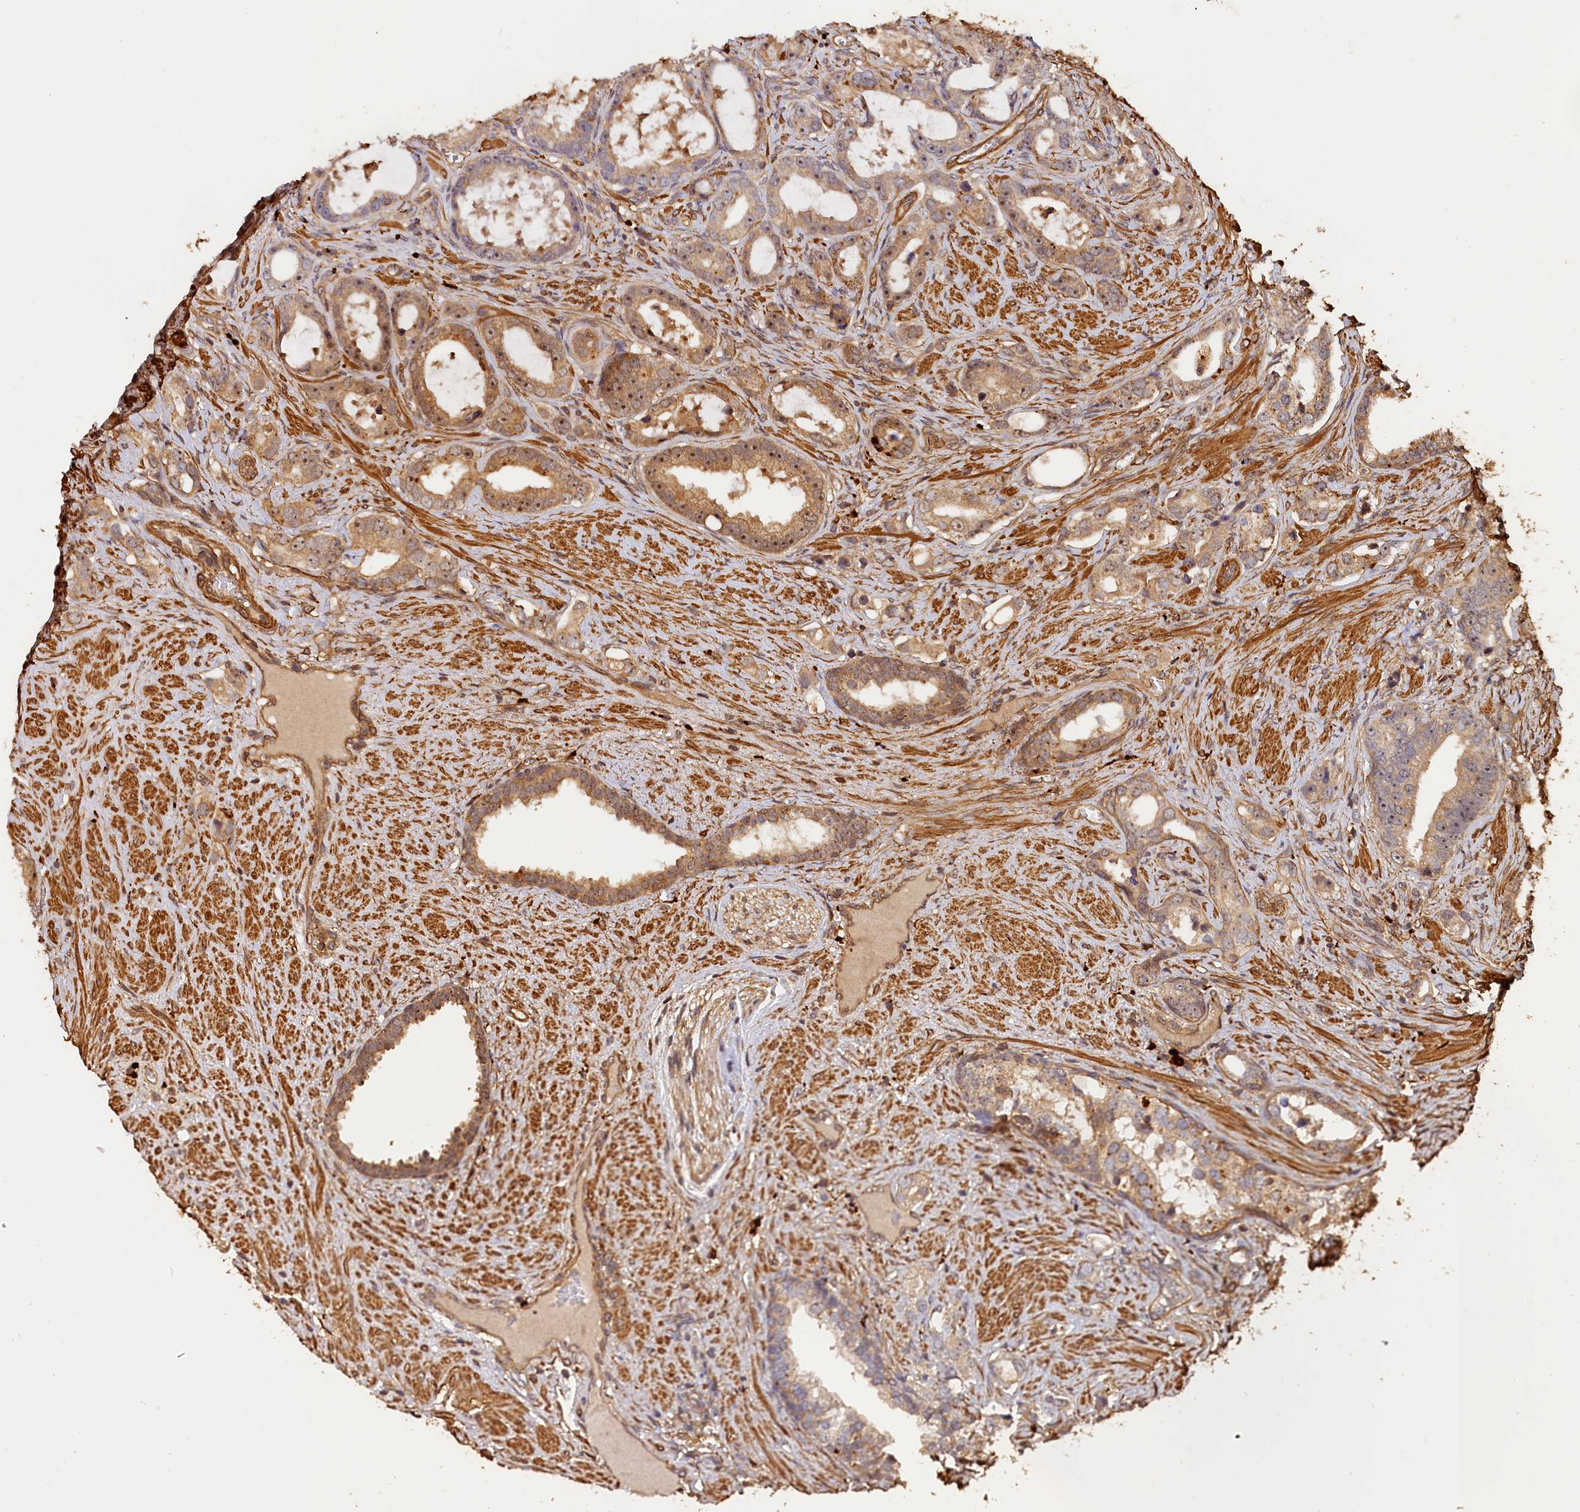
{"staining": {"intensity": "moderate", "quantity": "25%-75%", "location": "cytoplasmic/membranous,nuclear"}, "tissue": "prostate cancer", "cell_type": "Tumor cells", "image_type": "cancer", "snomed": [{"axis": "morphology", "description": "Adenocarcinoma, High grade"}, {"axis": "topography", "description": "Prostate"}], "caption": "A histopathology image of prostate cancer (high-grade adenocarcinoma) stained for a protein exhibits moderate cytoplasmic/membranous and nuclear brown staining in tumor cells. (IHC, brightfield microscopy, high magnification).", "gene": "MMP15", "patient": {"sex": "male", "age": 67}}